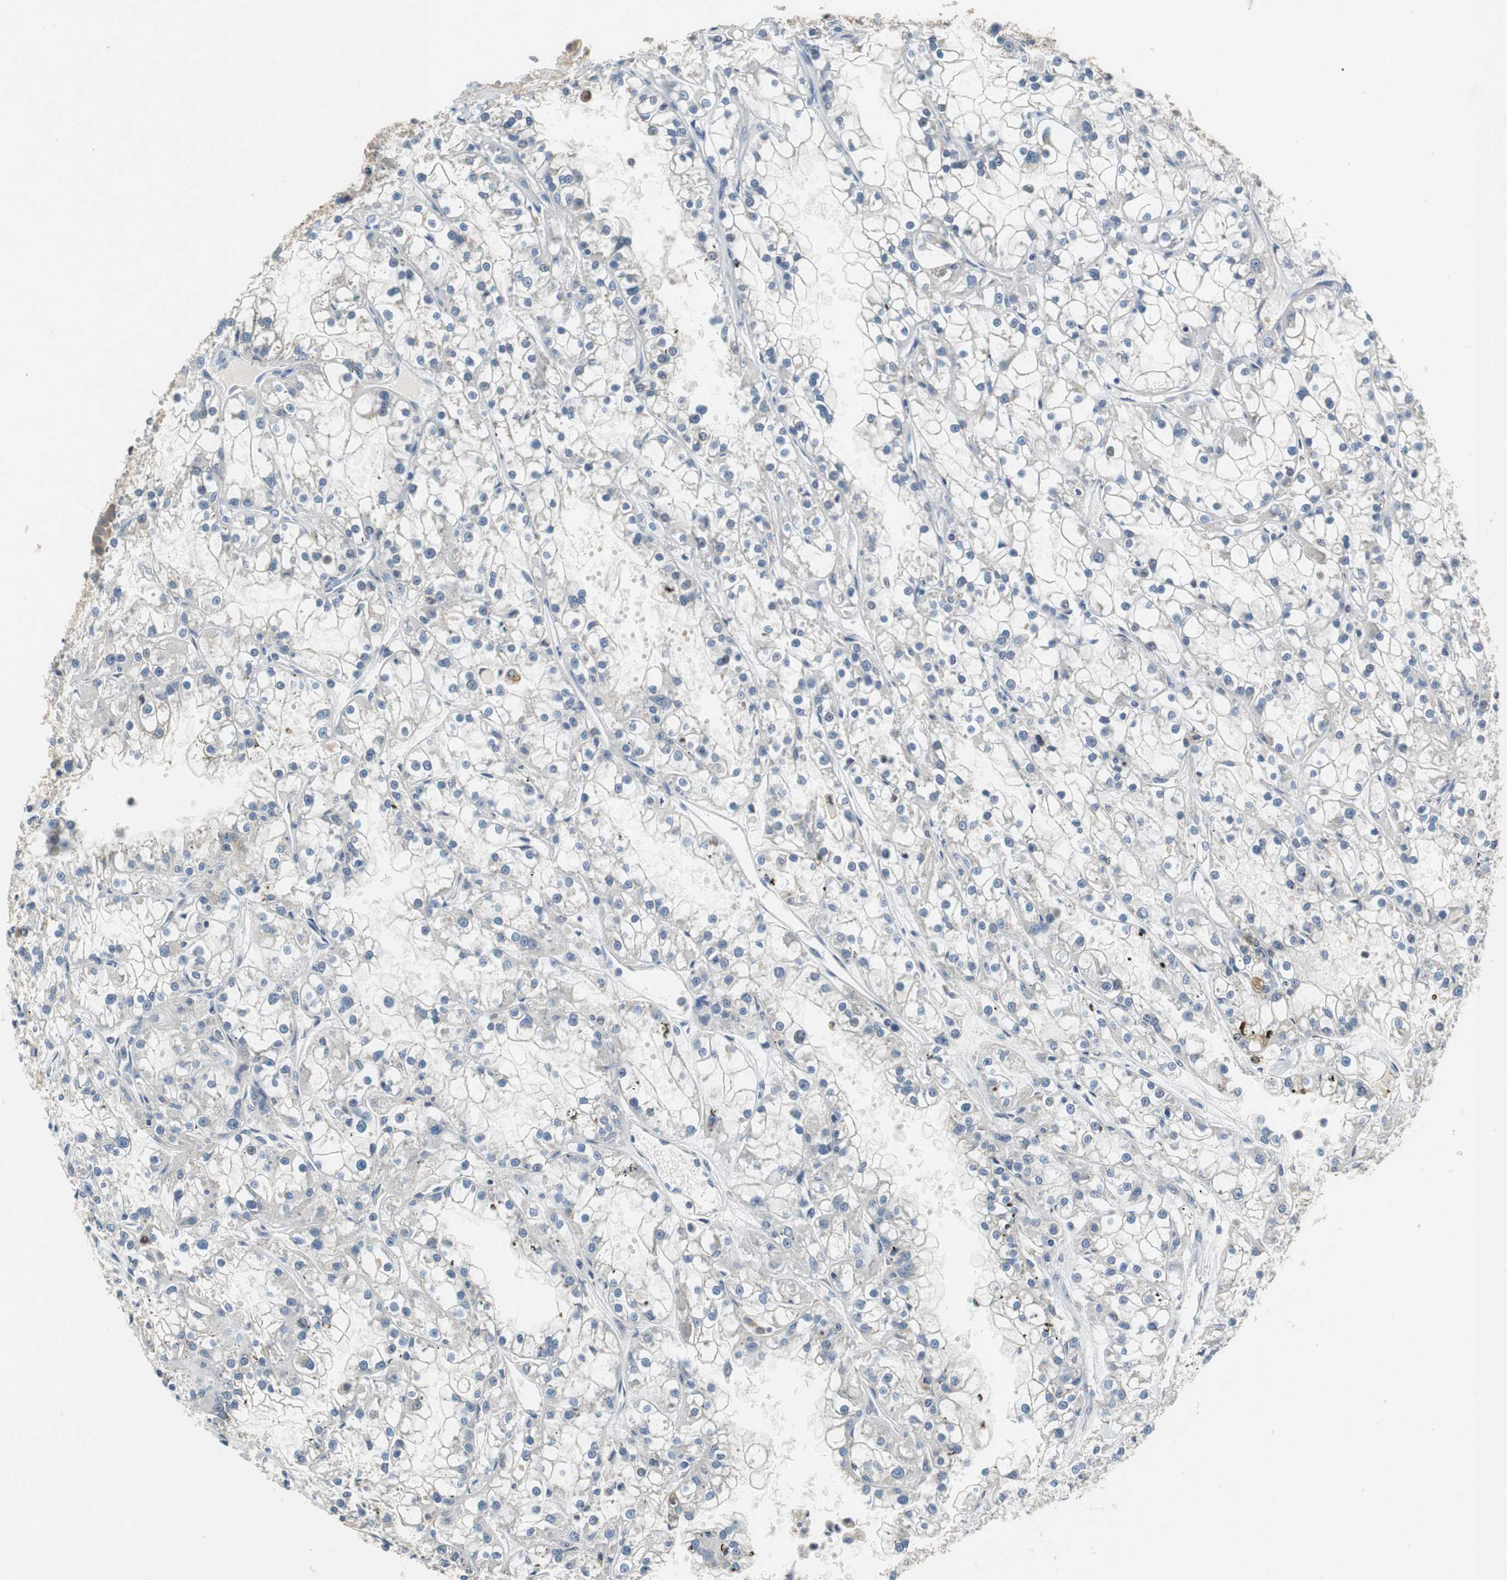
{"staining": {"intensity": "weak", "quantity": "<25%", "location": "cytoplasmic/membranous"}, "tissue": "renal cancer", "cell_type": "Tumor cells", "image_type": "cancer", "snomed": [{"axis": "morphology", "description": "Adenocarcinoma, NOS"}, {"axis": "topography", "description": "Kidney"}], "caption": "The immunohistochemistry (IHC) histopathology image has no significant expression in tumor cells of renal cancer tissue. Brightfield microscopy of immunohistochemistry (IHC) stained with DAB (brown) and hematoxylin (blue), captured at high magnification.", "gene": "GLCCI1", "patient": {"sex": "female", "age": 52}}